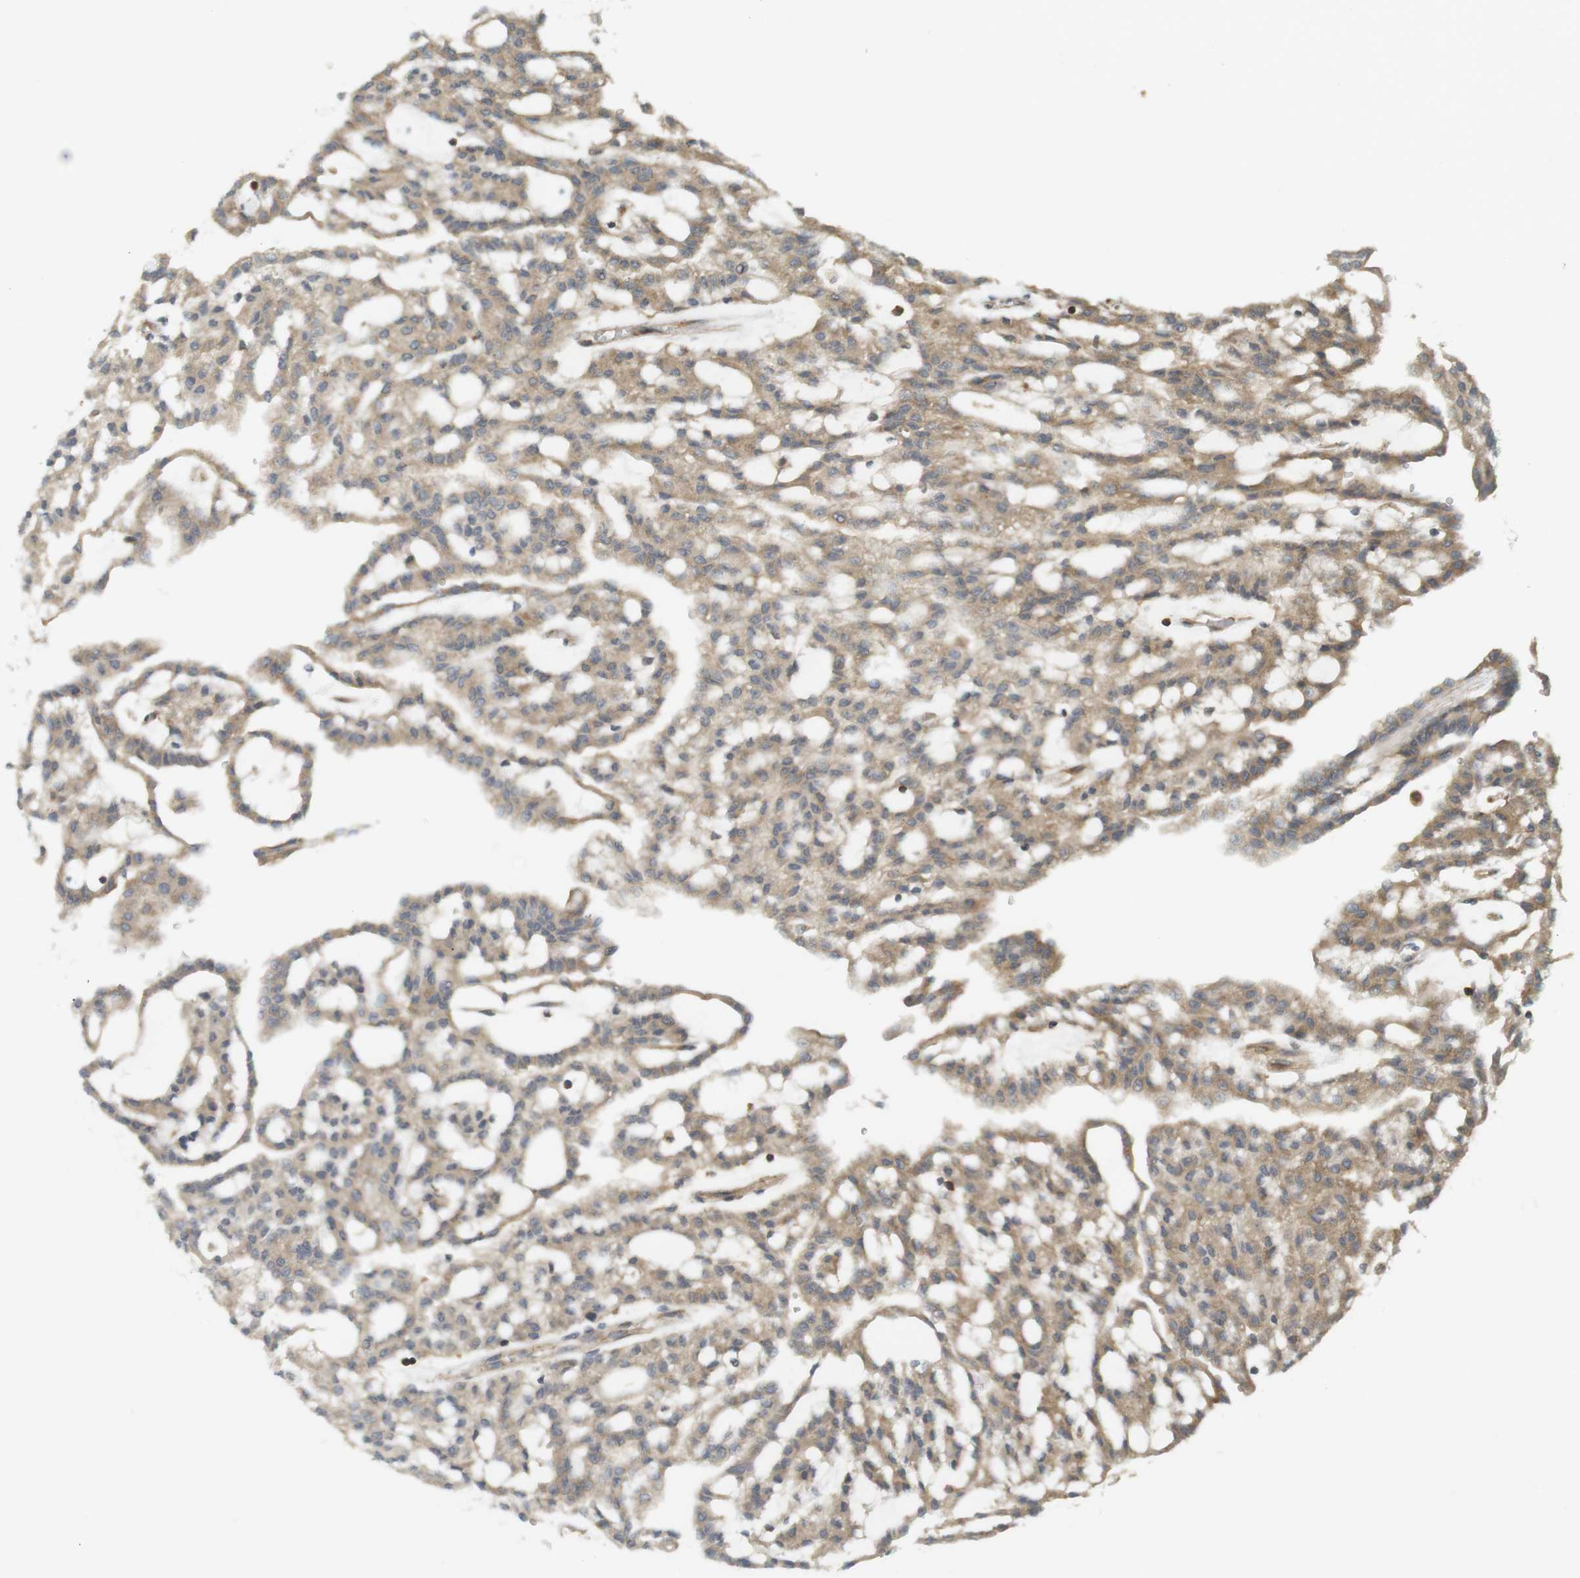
{"staining": {"intensity": "weak", "quantity": ">75%", "location": "cytoplasmic/membranous"}, "tissue": "renal cancer", "cell_type": "Tumor cells", "image_type": "cancer", "snomed": [{"axis": "morphology", "description": "Adenocarcinoma, NOS"}, {"axis": "topography", "description": "Kidney"}], "caption": "Immunohistochemical staining of human renal cancer (adenocarcinoma) reveals low levels of weak cytoplasmic/membranous protein expression in approximately >75% of tumor cells.", "gene": "PA2G4", "patient": {"sex": "male", "age": 63}}